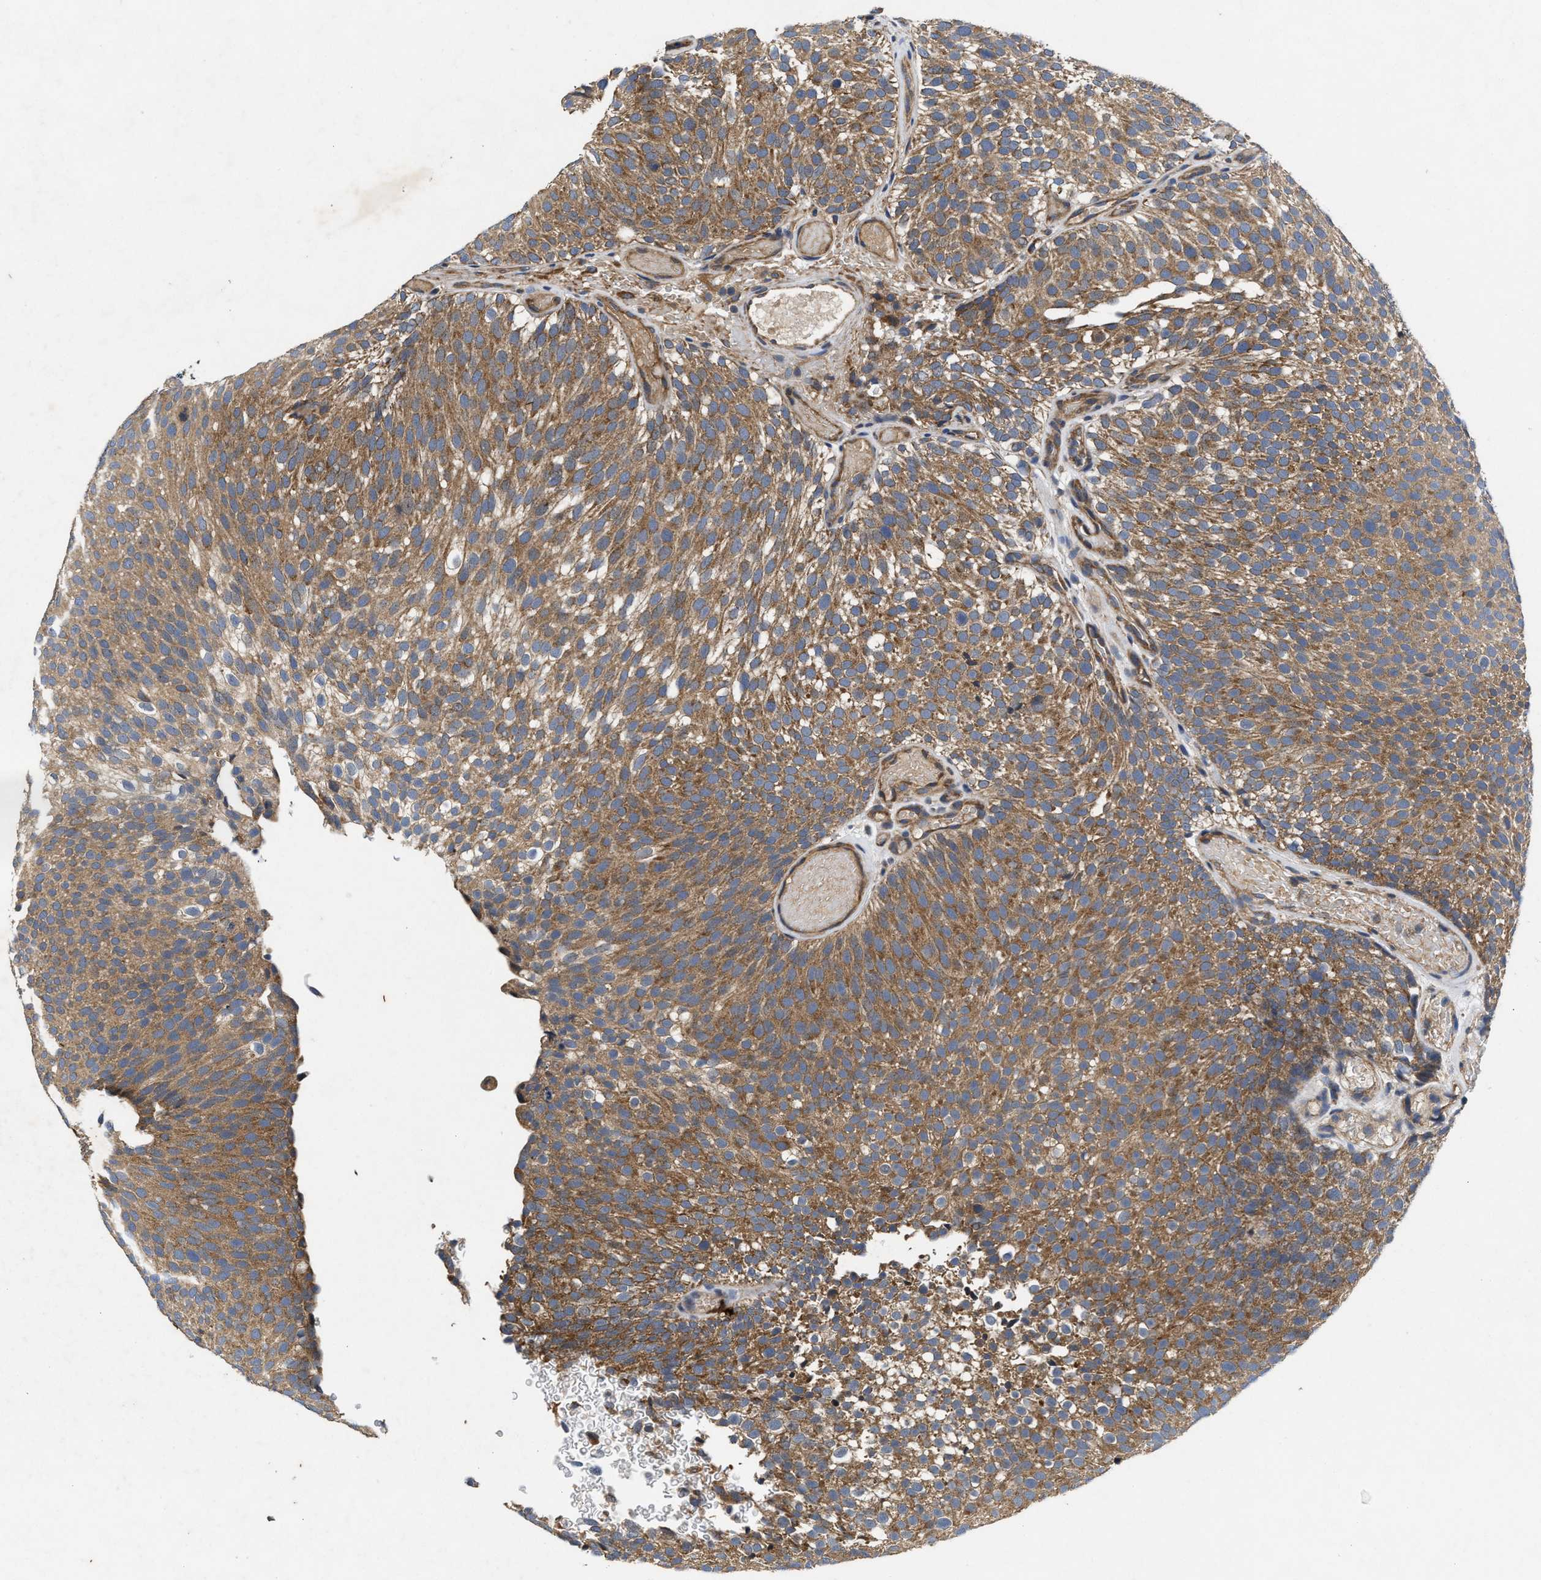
{"staining": {"intensity": "moderate", "quantity": ">75%", "location": "cytoplasmic/membranous"}, "tissue": "urothelial cancer", "cell_type": "Tumor cells", "image_type": "cancer", "snomed": [{"axis": "morphology", "description": "Urothelial carcinoma, Low grade"}, {"axis": "topography", "description": "Urinary bladder"}], "caption": "IHC photomicrograph of neoplastic tissue: human urothelial cancer stained using IHC exhibits medium levels of moderate protein expression localized specifically in the cytoplasmic/membranous of tumor cells, appearing as a cytoplasmic/membranous brown color.", "gene": "EFNA4", "patient": {"sex": "male", "age": 78}}